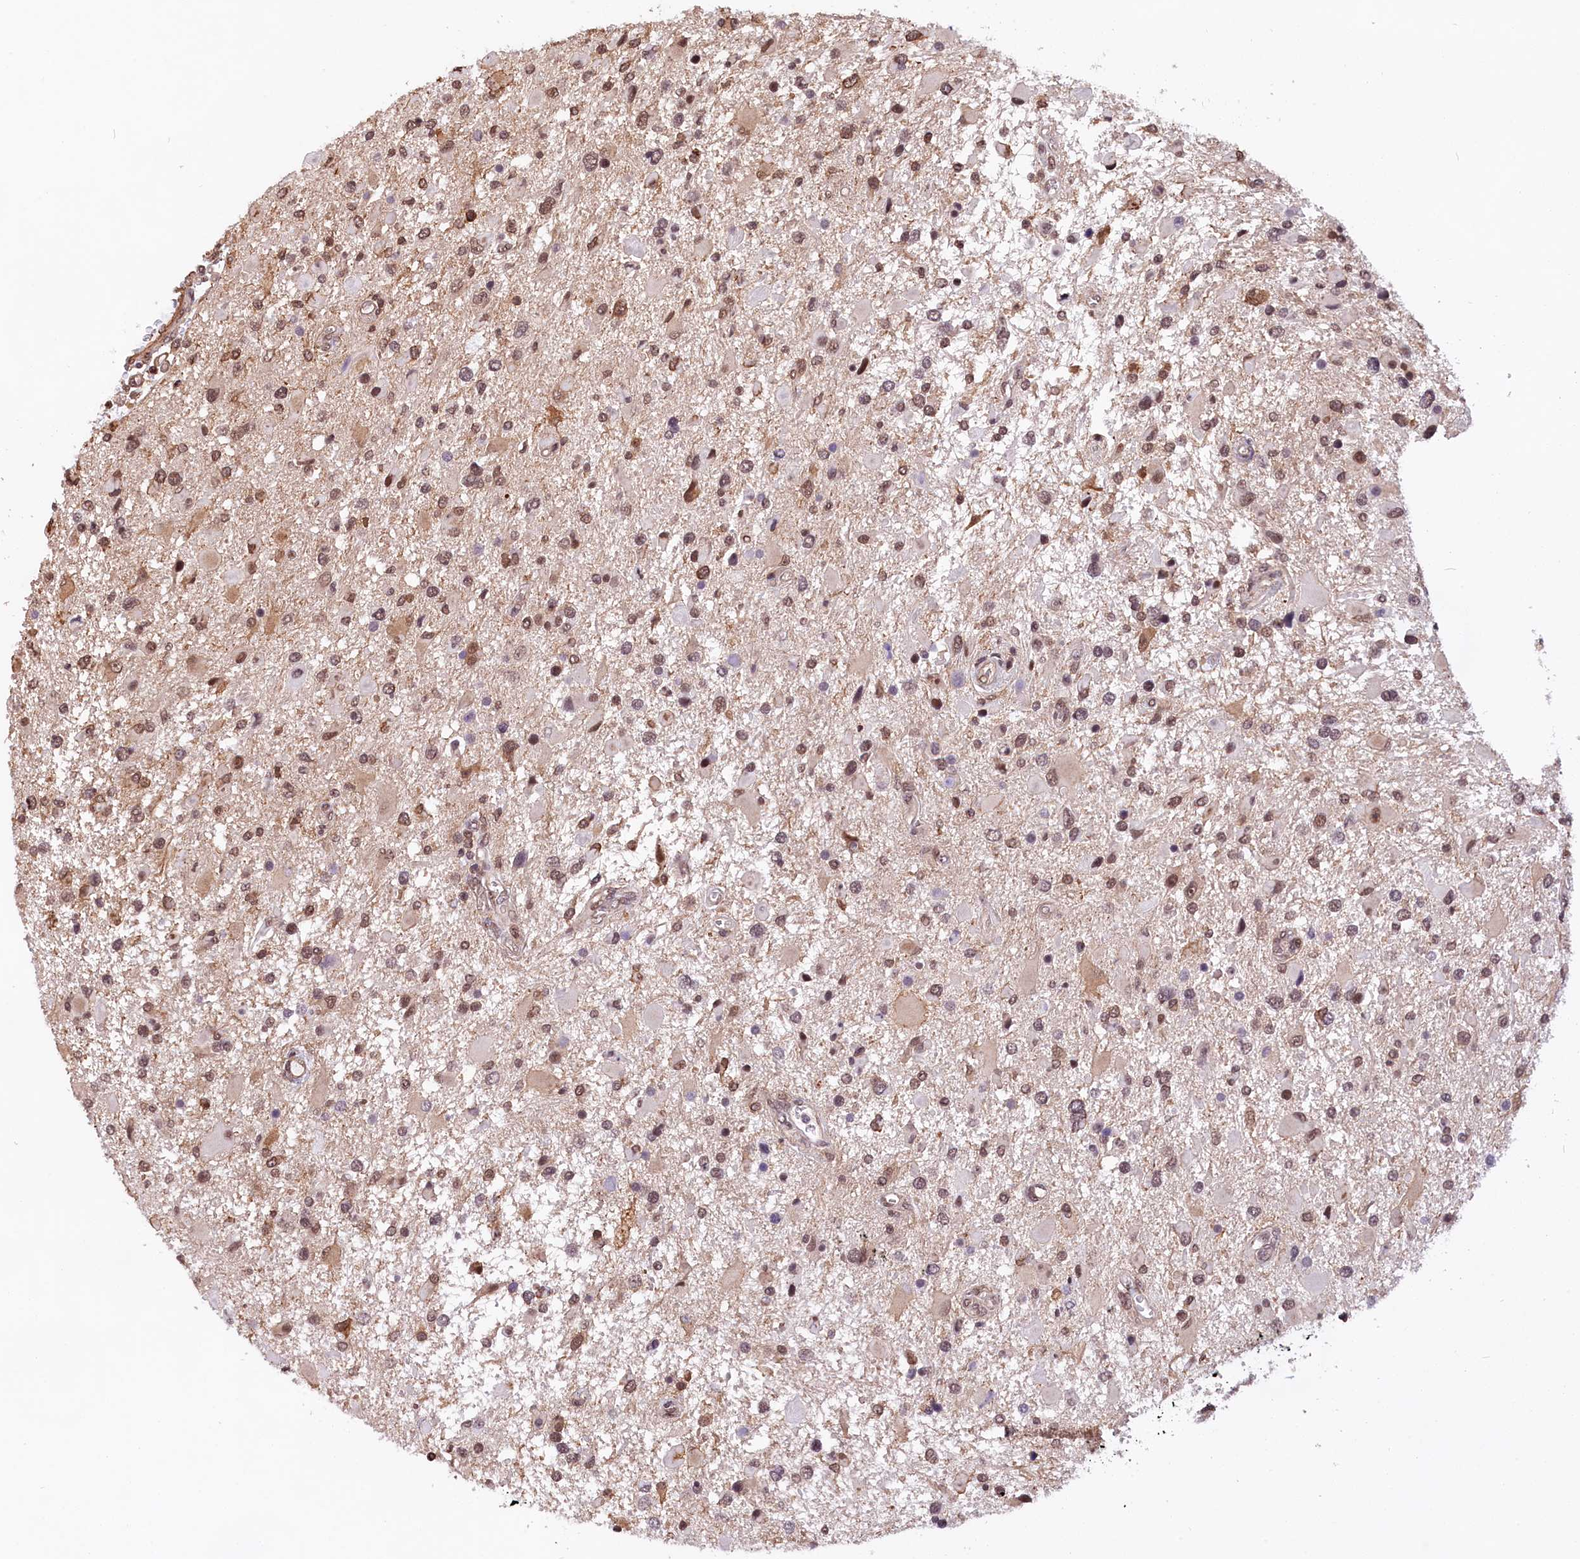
{"staining": {"intensity": "moderate", "quantity": ">75%", "location": "nuclear"}, "tissue": "glioma", "cell_type": "Tumor cells", "image_type": "cancer", "snomed": [{"axis": "morphology", "description": "Glioma, malignant, High grade"}, {"axis": "topography", "description": "Brain"}], "caption": "This photomicrograph exhibits immunohistochemistry staining of malignant high-grade glioma, with medium moderate nuclear positivity in approximately >75% of tumor cells.", "gene": "ZC3H4", "patient": {"sex": "male", "age": 53}}